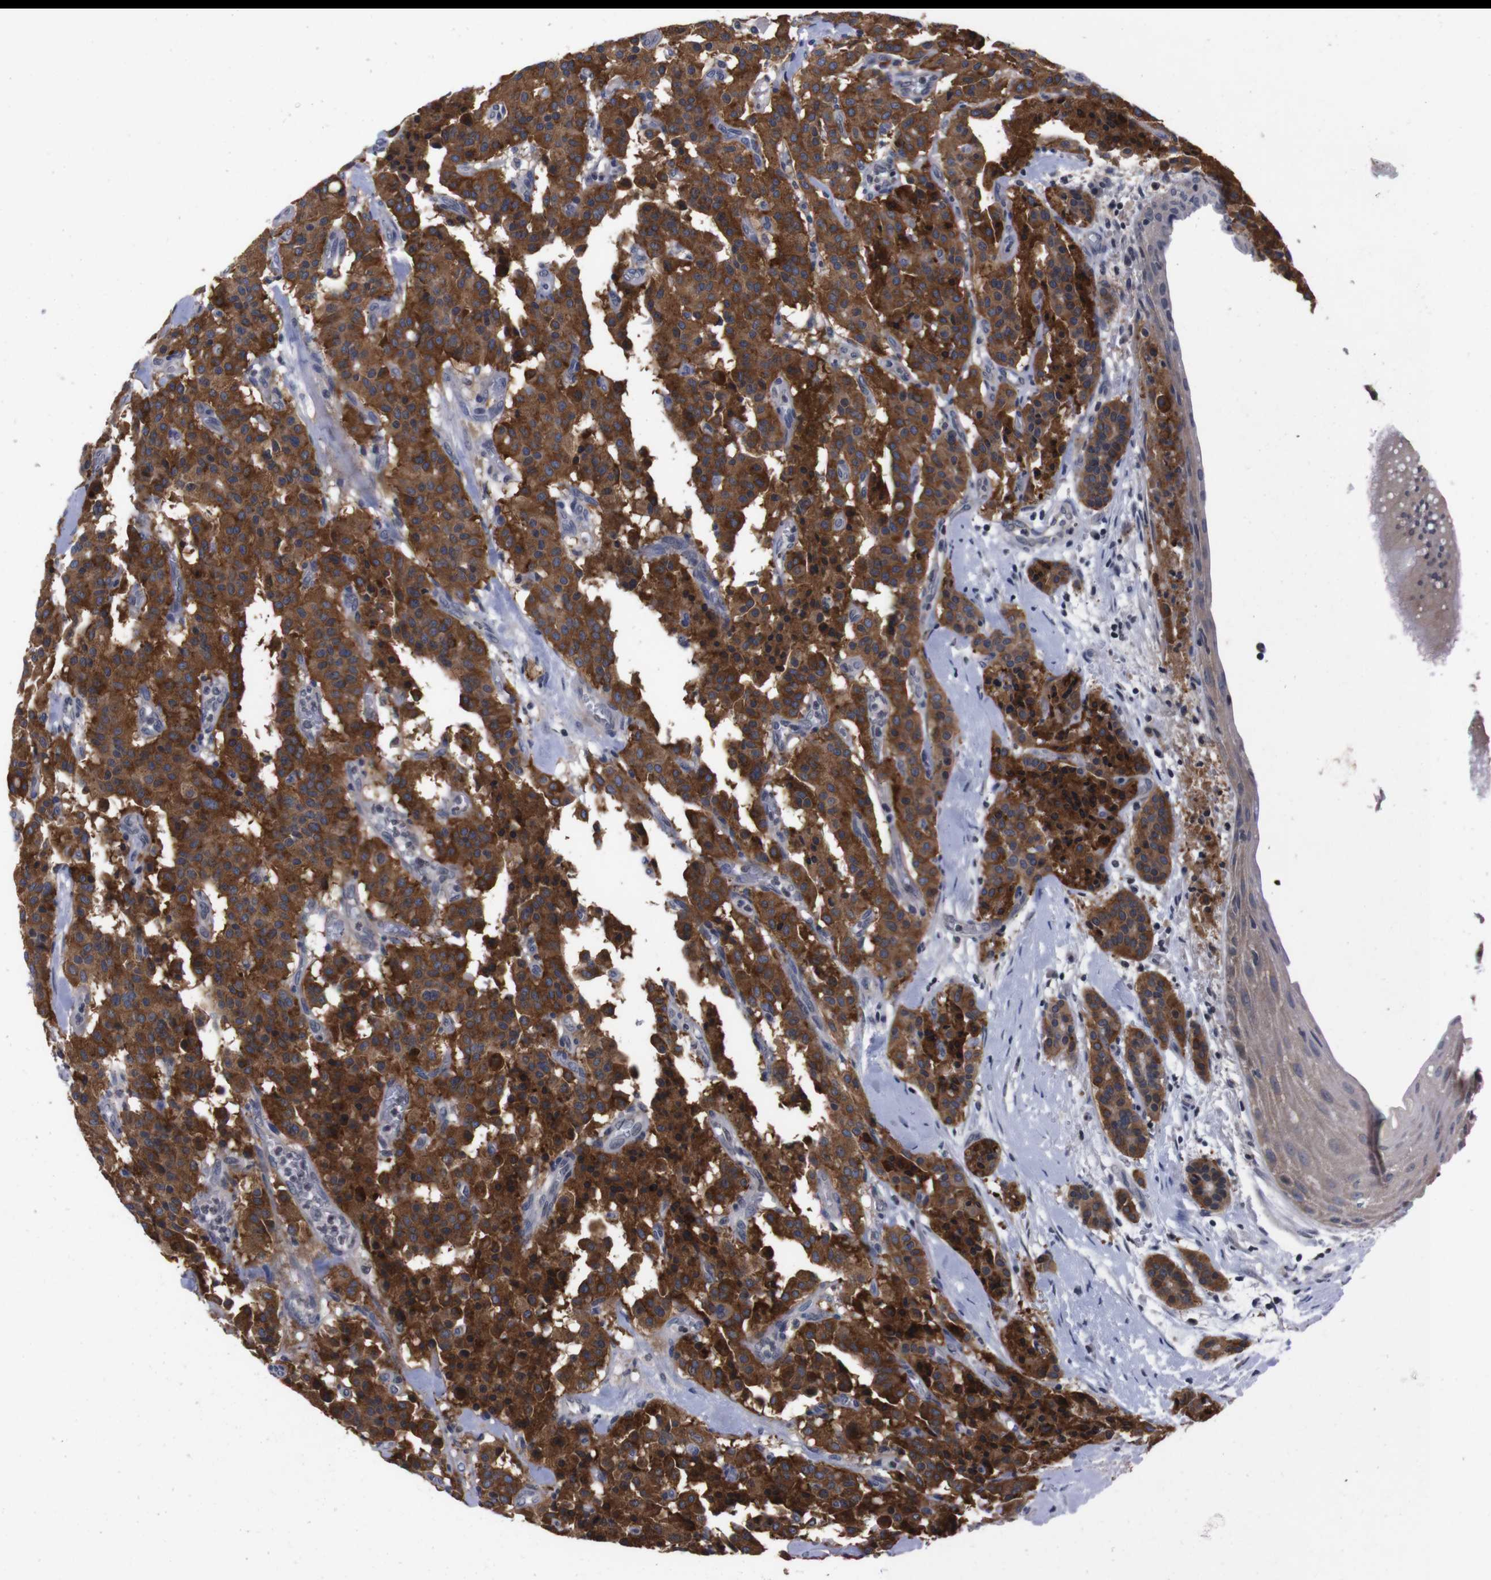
{"staining": {"intensity": "strong", "quantity": ">75%", "location": "cytoplasmic/membranous"}, "tissue": "carcinoid", "cell_type": "Tumor cells", "image_type": "cancer", "snomed": [{"axis": "morphology", "description": "Carcinoid, malignant, NOS"}, {"axis": "topography", "description": "Lung"}], "caption": "A micrograph showing strong cytoplasmic/membranous expression in approximately >75% of tumor cells in carcinoid, as visualized by brown immunohistochemical staining.", "gene": "TNFRSF21", "patient": {"sex": "male", "age": 30}}